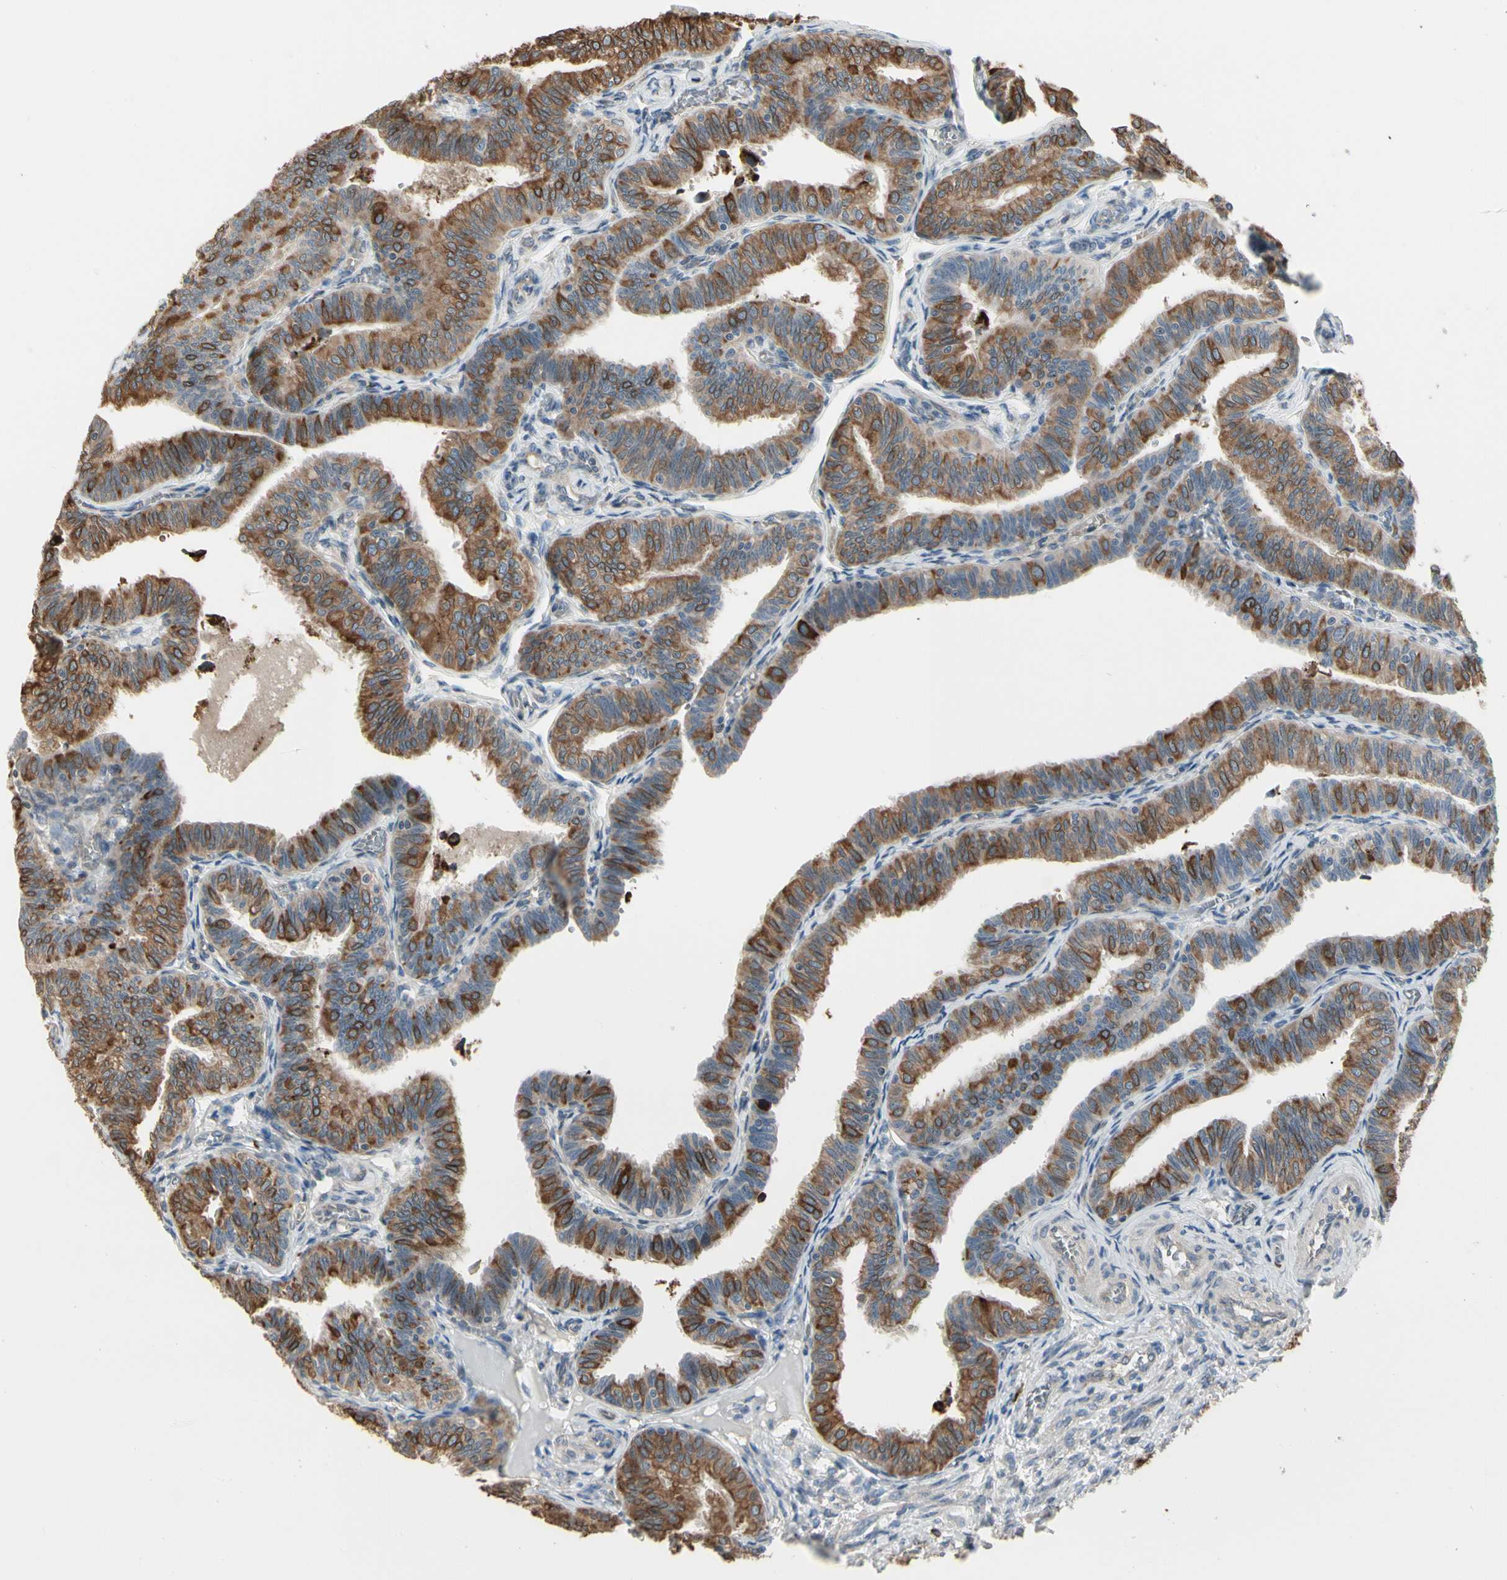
{"staining": {"intensity": "strong", "quantity": "25%-75%", "location": "cytoplasmic/membranous"}, "tissue": "fallopian tube", "cell_type": "Glandular cells", "image_type": "normal", "snomed": [{"axis": "morphology", "description": "Normal tissue, NOS"}, {"axis": "topography", "description": "Fallopian tube"}], "caption": "Approximately 25%-75% of glandular cells in benign fallopian tube exhibit strong cytoplasmic/membranous protein staining as visualized by brown immunohistochemical staining.", "gene": "NUCB2", "patient": {"sex": "female", "age": 46}}